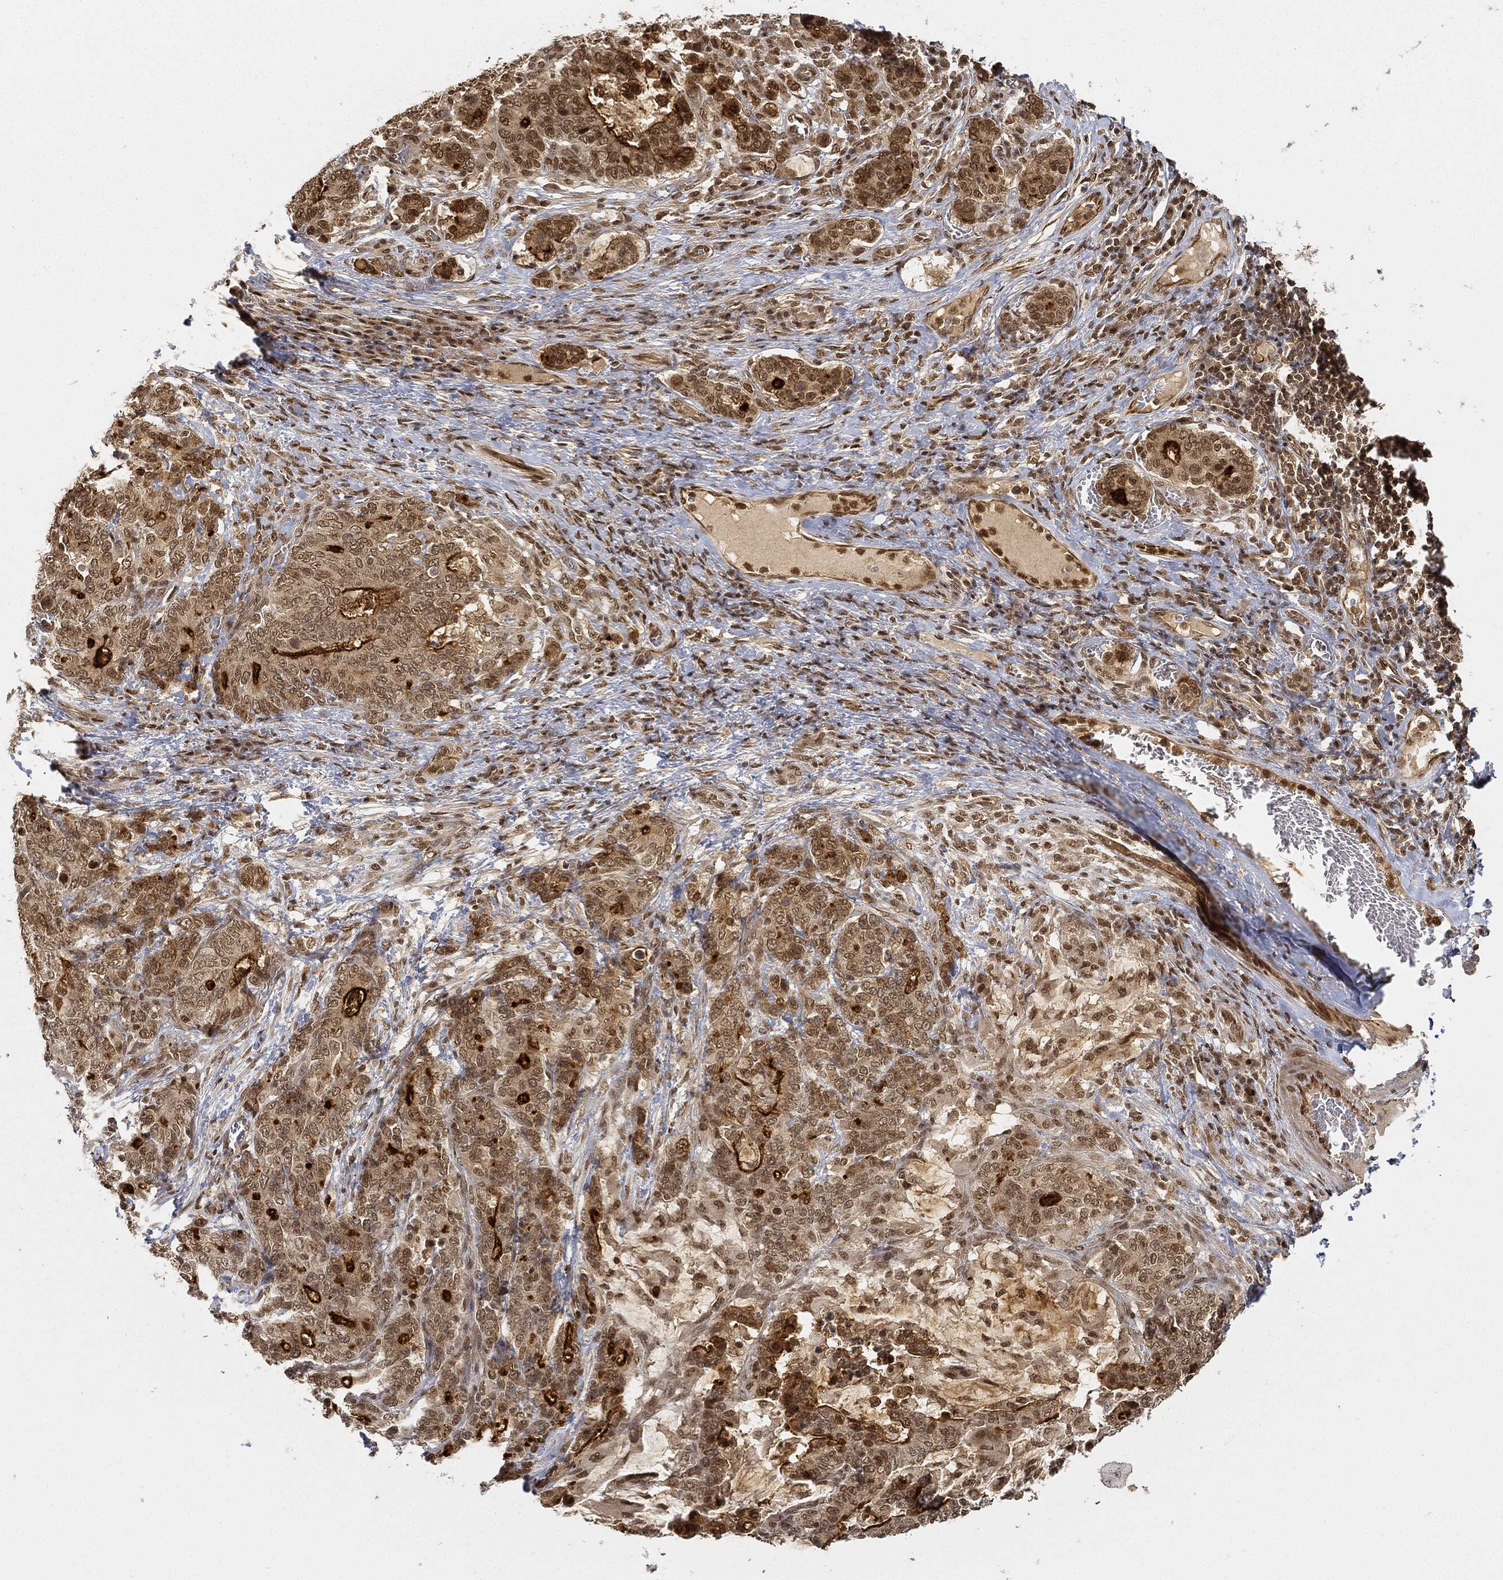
{"staining": {"intensity": "moderate", "quantity": "25%-75%", "location": "cytoplasmic/membranous,nuclear"}, "tissue": "stomach cancer", "cell_type": "Tumor cells", "image_type": "cancer", "snomed": [{"axis": "morphology", "description": "Normal tissue, NOS"}, {"axis": "morphology", "description": "Adenocarcinoma, NOS"}, {"axis": "topography", "description": "Stomach"}], "caption": "Protein staining of stomach cancer tissue exhibits moderate cytoplasmic/membranous and nuclear staining in approximately 25%-75% of tumor cells.", "gene": "CIB1", "patient": {"sex": "female", "age": 64}}